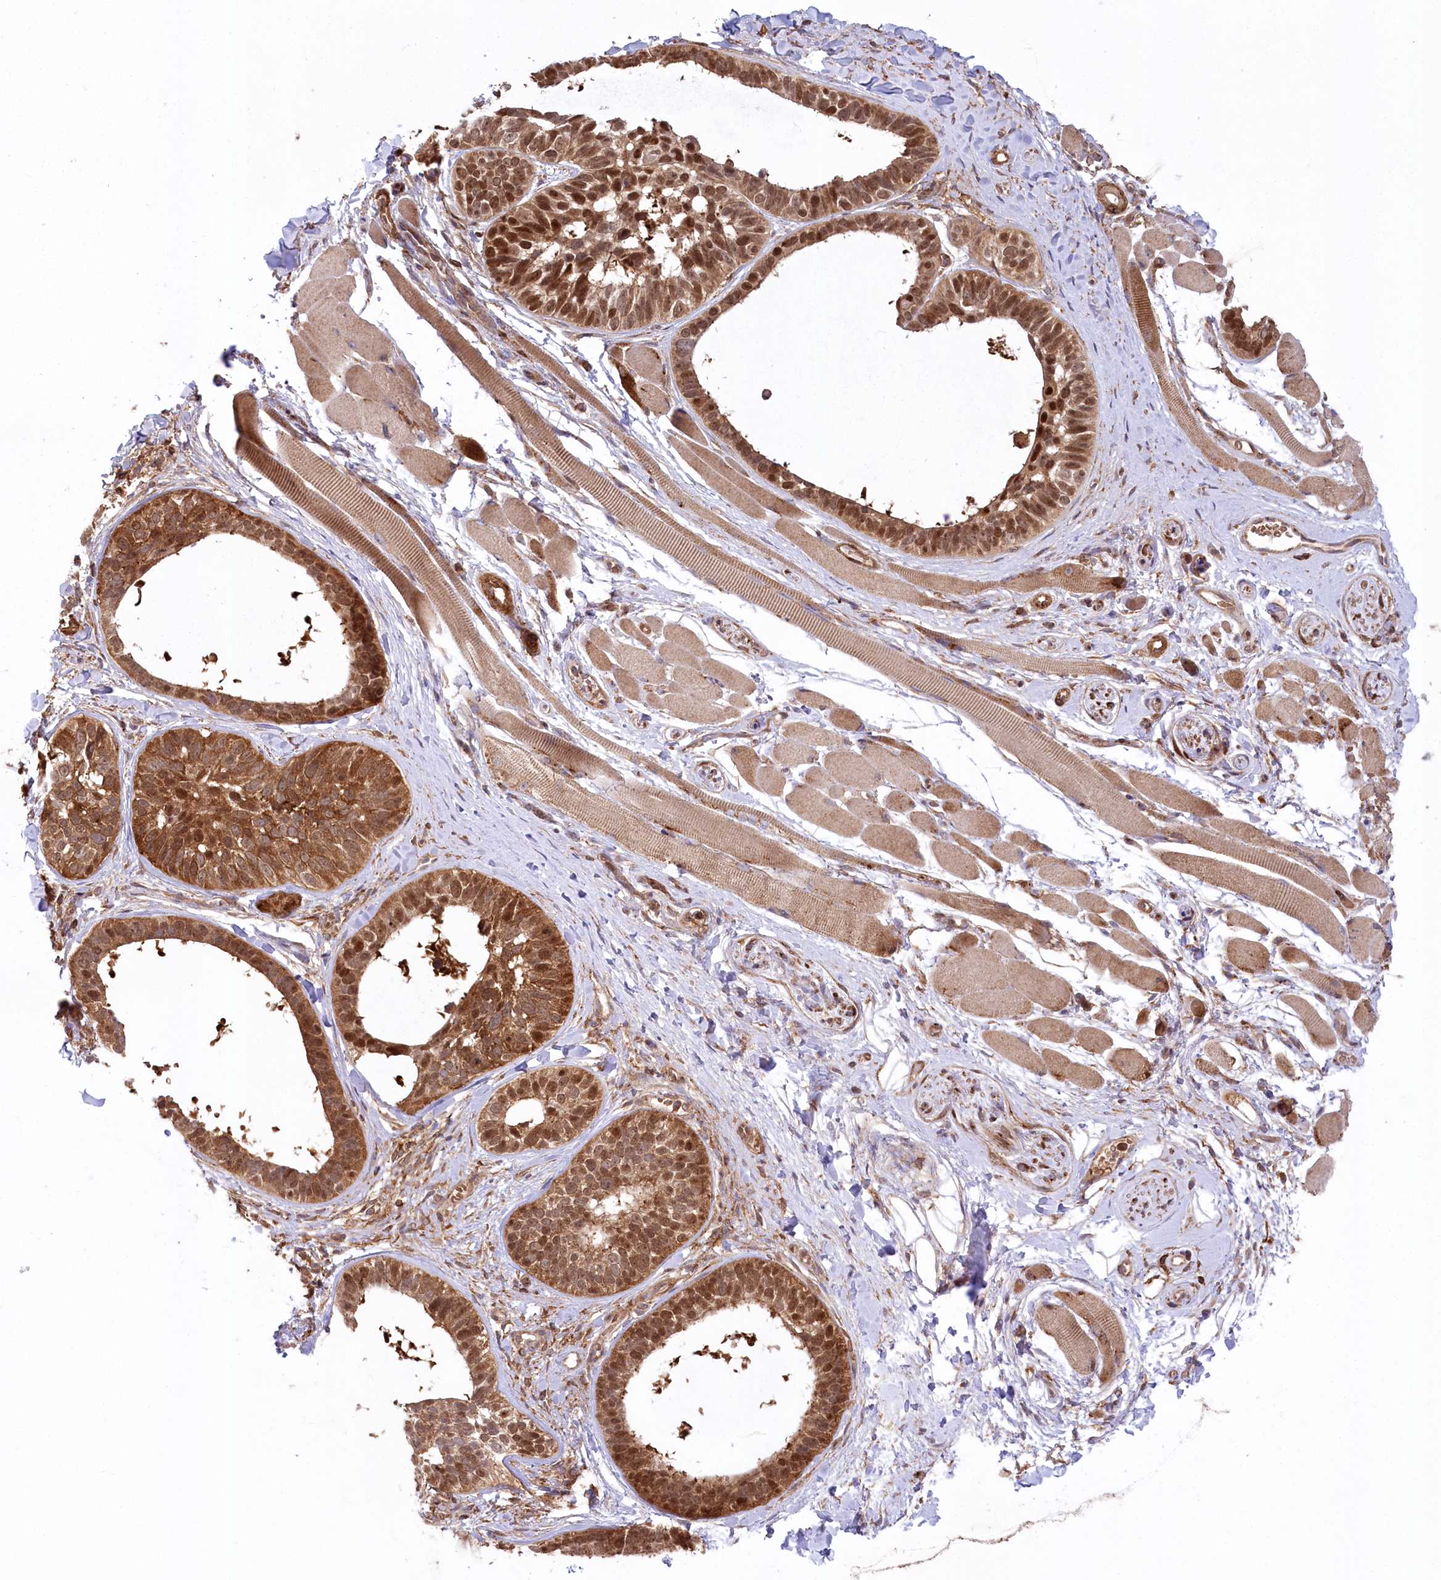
{"staining": {"intensity": "strong", "quantity": ">75%", "location": "cytoplasmic/membranous,nuclear"}, "tissue": "skin cancer", "cell_type": "Tumor cells", "image_type": "cancer", "snomed": [{"axis": "morphology", "description": "Basal cell carcinoma"}, {"axis": "topography", "description": "Skin"}], "caption": "Immunohistochemical staining of skin cancer (basal cell carcinoma) displays high levels of strong cytoplasmic/membranous and nuclear protein positivity in about >75% of tumor cells. The staining was performed using DAB (3,3'-diaminobenzidine), with brown indicating positive protein expression. Nuclei are stained blue with hematoxylin.", "gene": "CCDC91", "patient": {"sex": "male", "age": 62}}